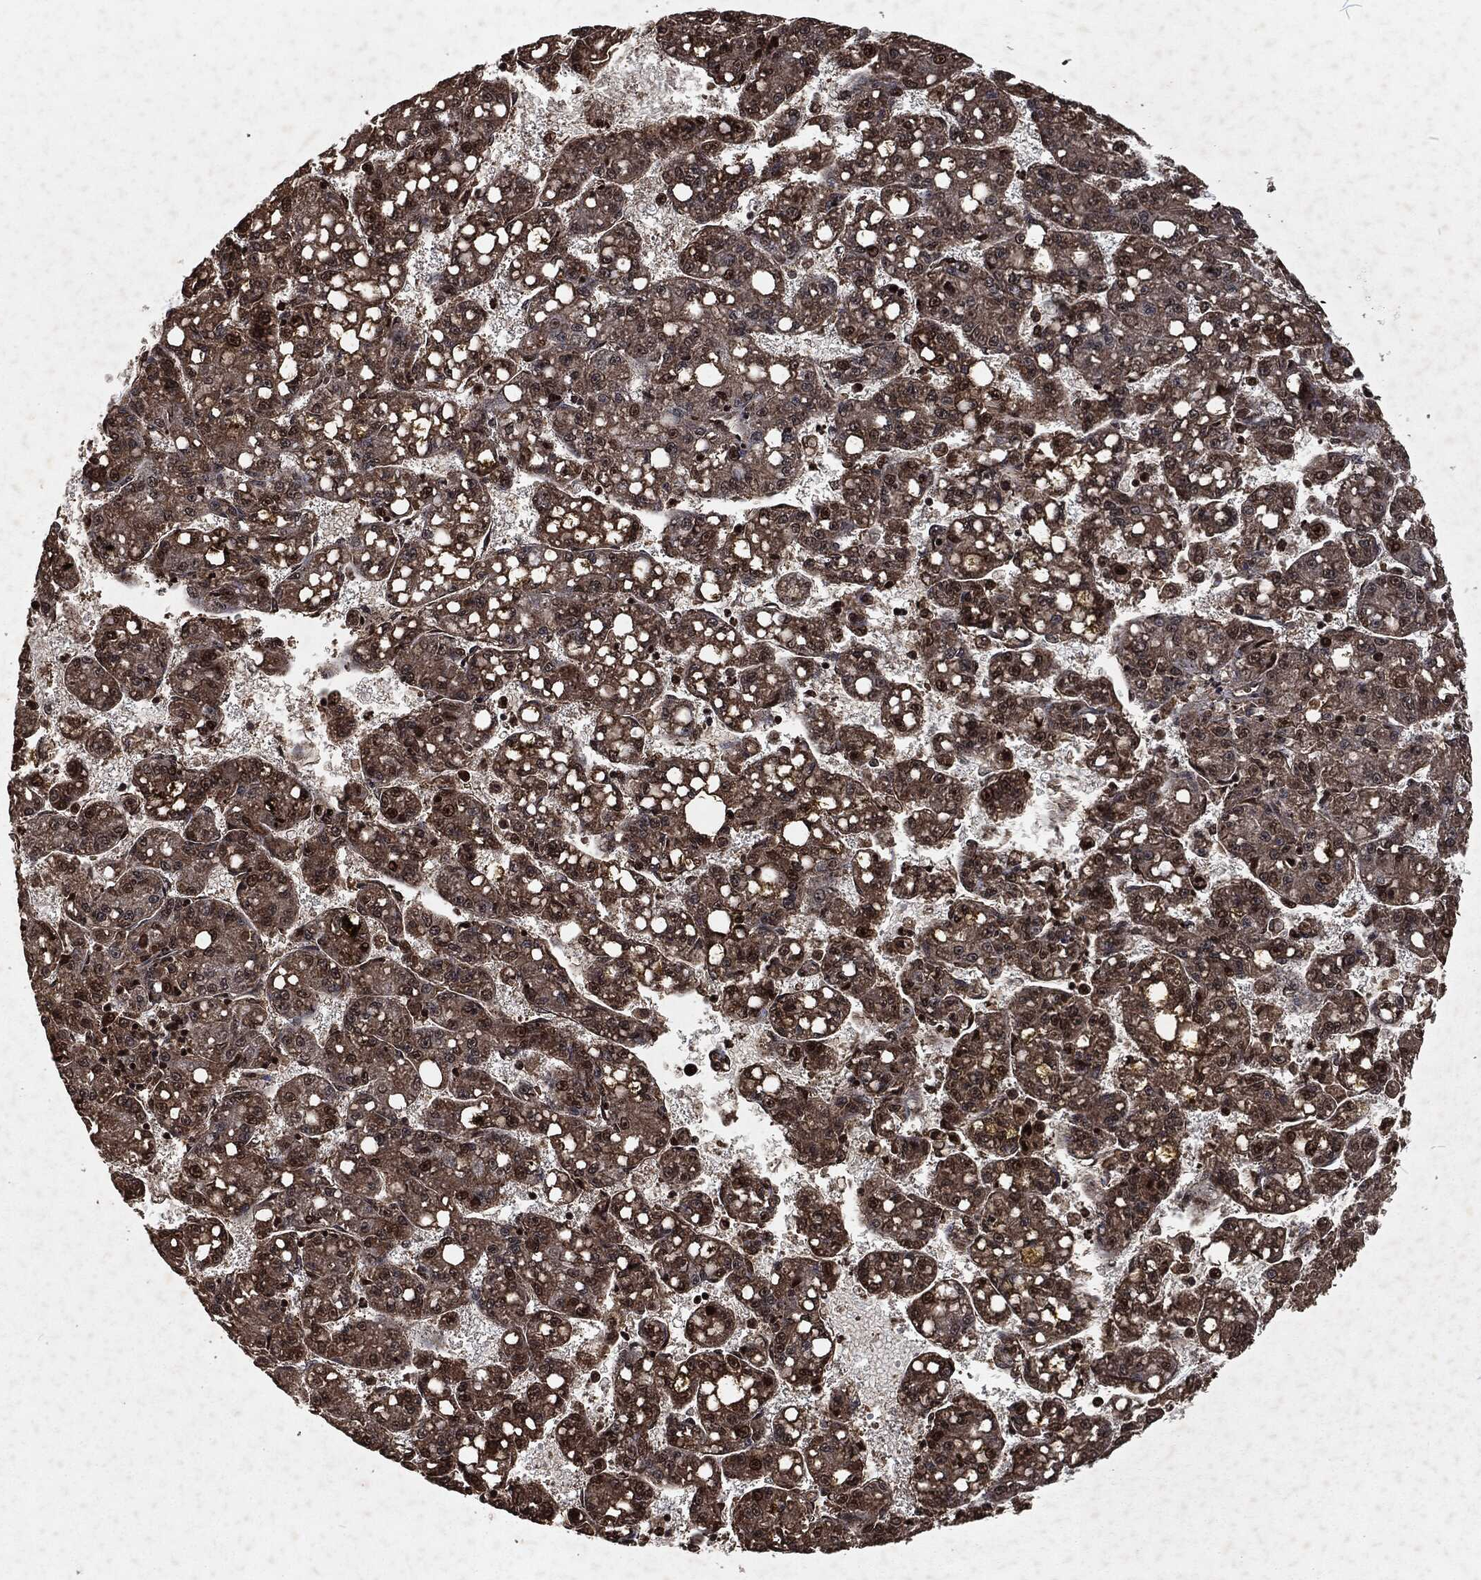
{"staining": {"intensity": "moderate", "quantity": "25%-75%", "location": "cytoplasmic/membranous,nuclear"}, "tissue": "liver cancer", "cell_type": "Tumor cells", "image_type": "cancer", "snomed": [{"axis": "morphology", "description": "Carcinoma, Hepatocellular, NOS"}, {"axis": "topography", "description": "Liver"}], "caption": "Immunohistochemical staining of human liver hepatocellular carcinoma displays moderate cytoplasmic/membranous and nuclear protein staining in about 25%-75% of tumor cells.", "gene": "SNAI1", "patient": {"sex": "female", "age": 65}}